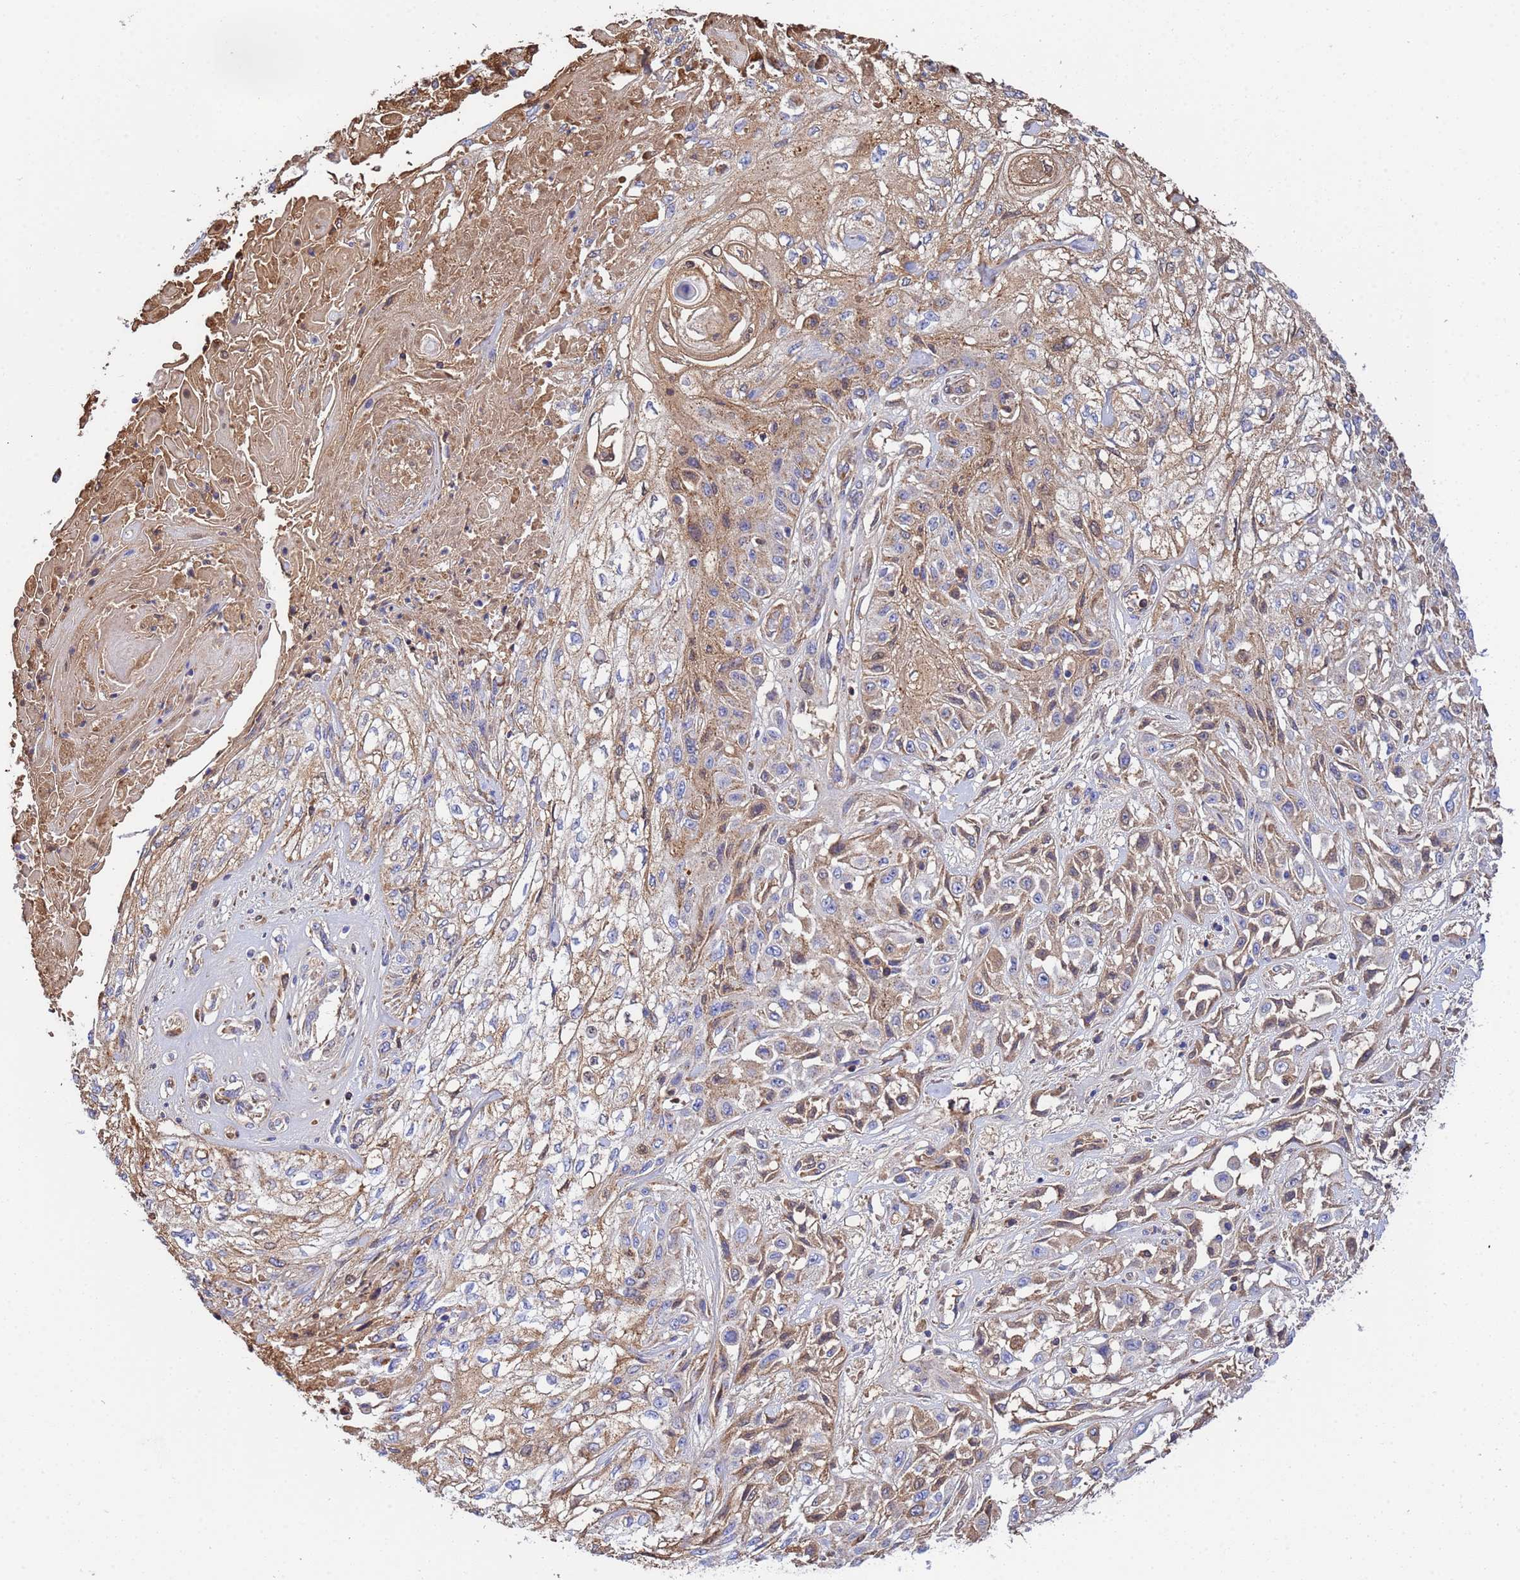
{"staining": {"intensity": "weak", "quantity": "25%-75%", "location": "cytoplasmic/membranous"}, "tissue": "skin cancer", "cell_type": "Tumor cells", "image_type": "cancer", "snomed": [{"axis": "morphology", "description": "Squamous cell carcinoma, NOS"}, {"axis": "morphology", "description": "Squamous cell carcinoma, metastatic, NOS"}, {"axis": "topography", "description": "Skin"}, {"axis": "topography", "description": "Lymph node"}], "caption": "A histopathology image of human squamous cell carcinoma (skin) stained for a protein shows weak cytoplasmic/membranous brown staining in tumor cells.", "gene": "GLUD1", "patient": {"sex": "male", "age": 75}}